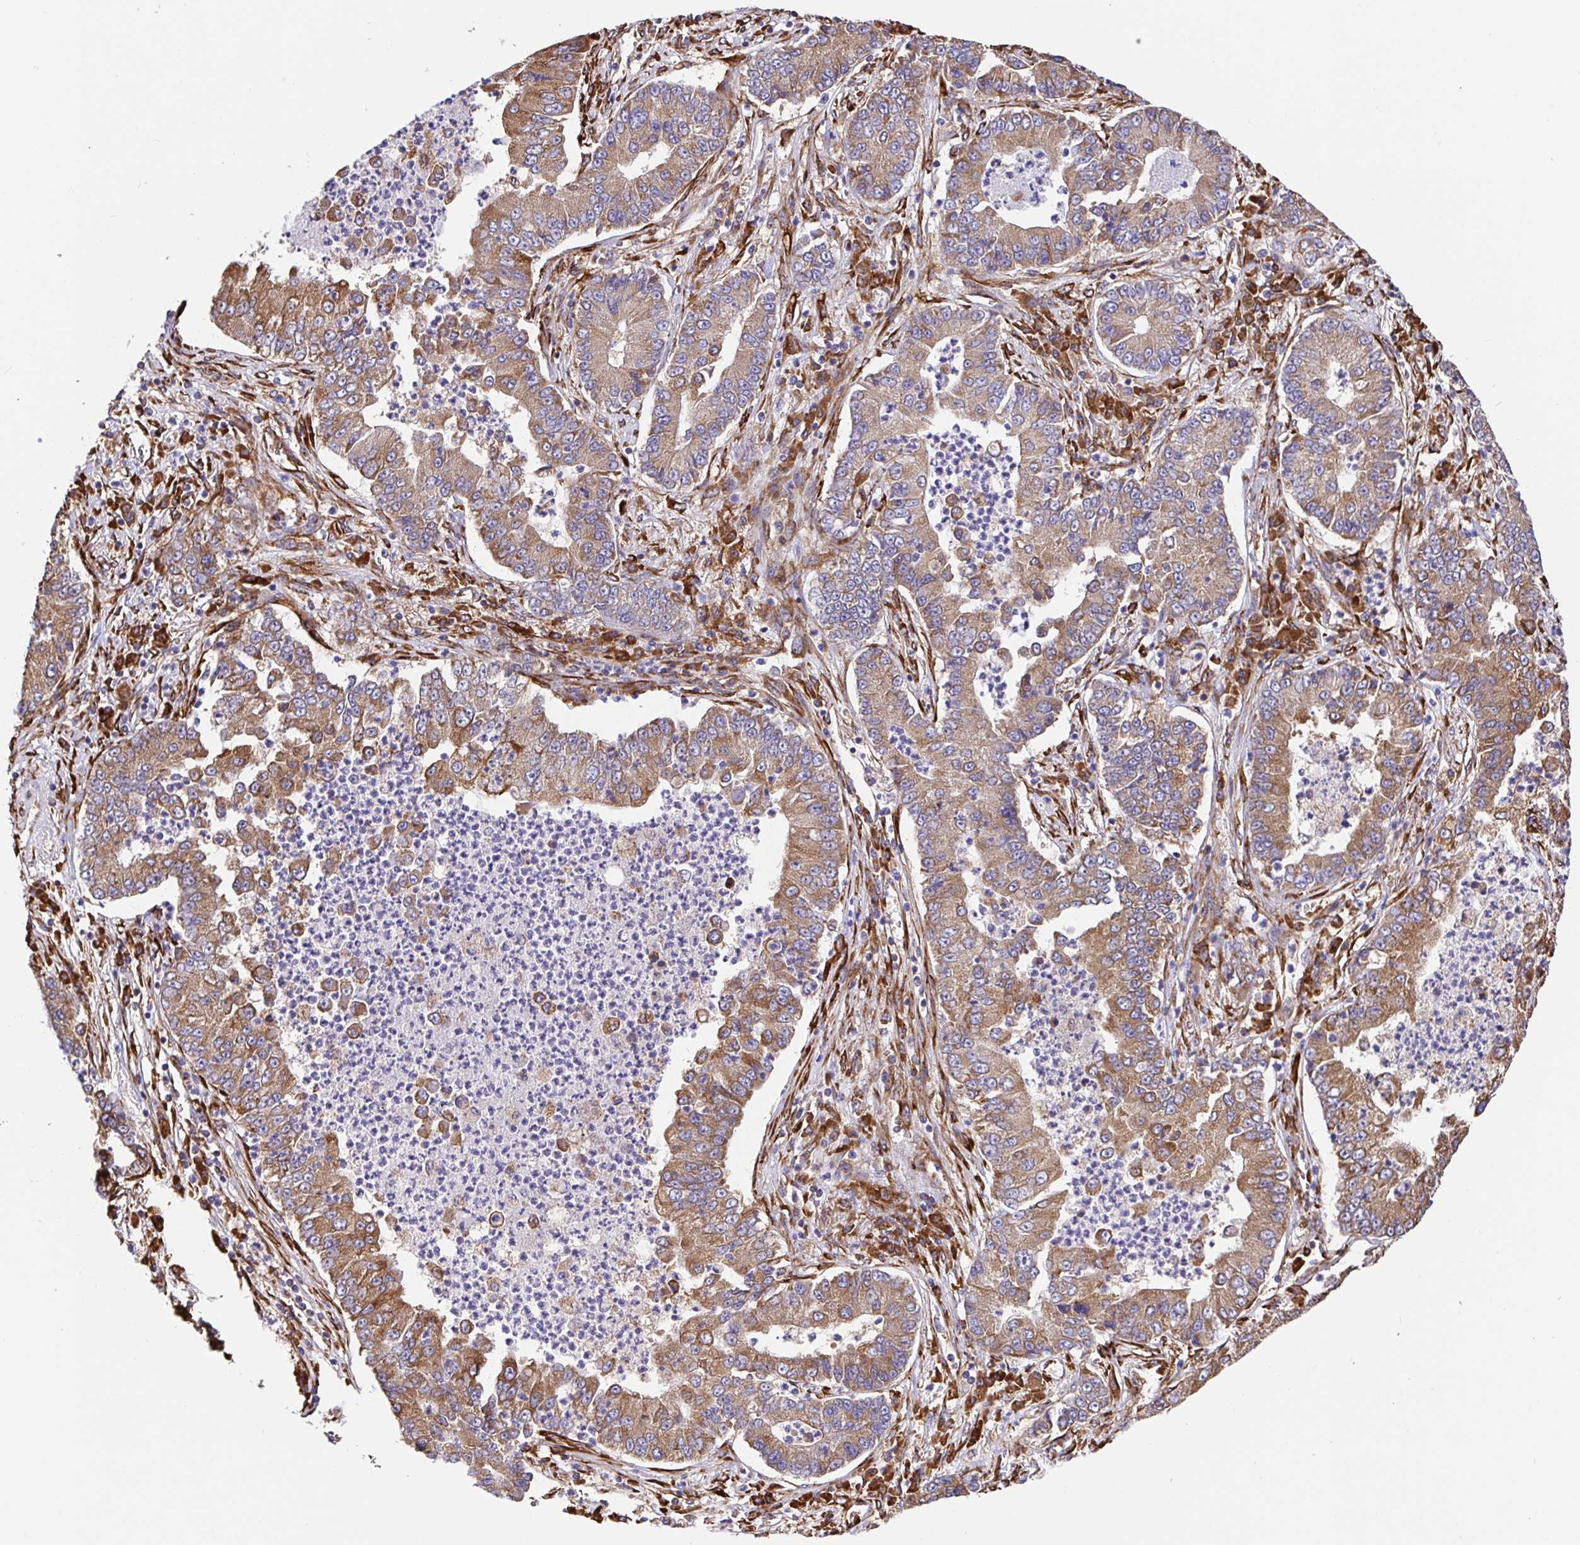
{"staining": {"intensity": "moderate", "quantity": ">75%", "location": "cytoplasmic/membranous"}, "tissue": "lung cancer", "cell_type": "Tumor cells", "image_type": "cancer", "snomed": [{"axis": "morphology", "description": "Adenocarcinoma, NOS"}, {"axis": "topography", "description": "Lung"}], "caption": "Protein expression analysis of lung cancer (adenocarcinoma) displays moderate cytoplasmic/membranous expression in about >75% of tumor cells. (IHC, brightfield microscopy, high magnification).", "gene": "MAOA", "patient": {"sex": "female", "age": 57}}